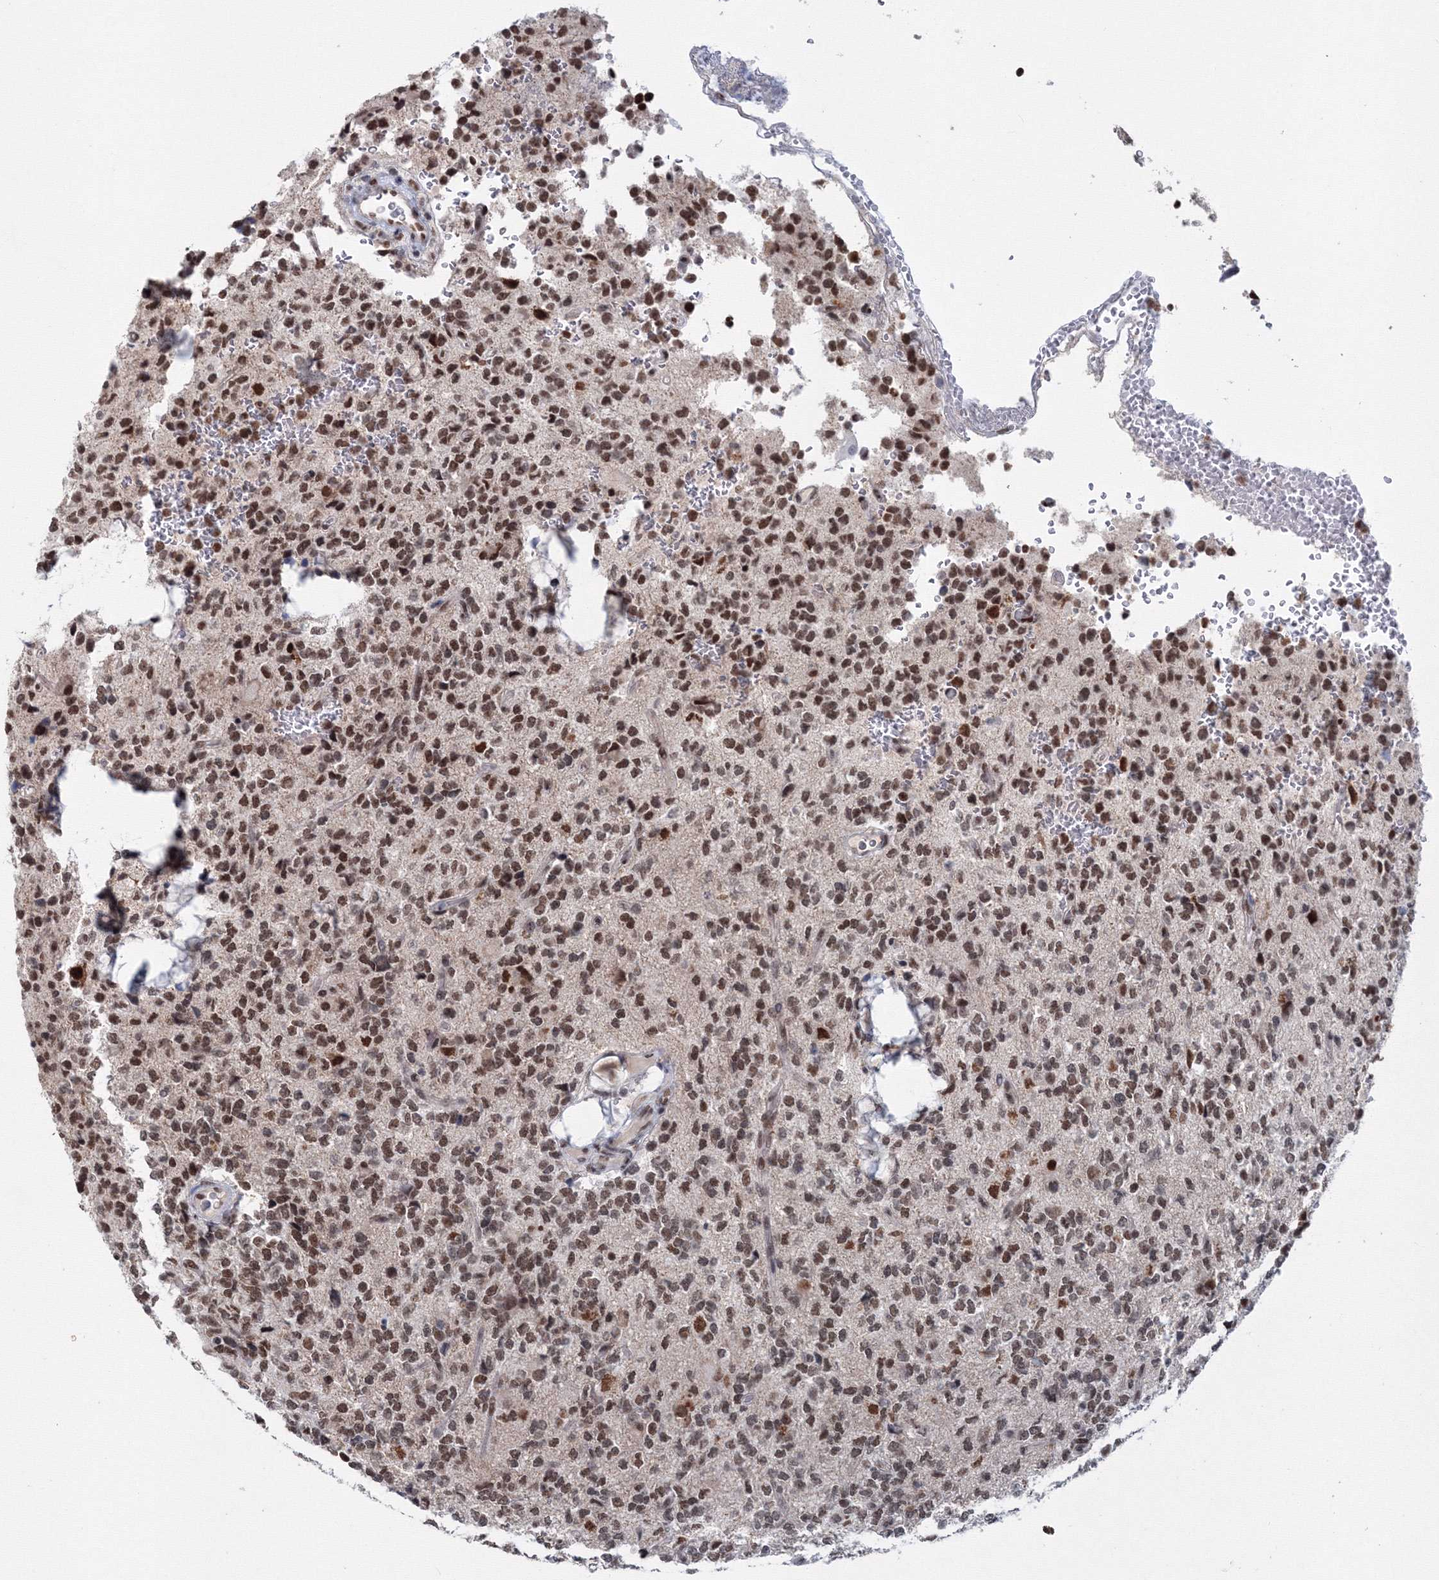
{"staining": {"intensity": "moderate", "quantity": ">75%", "location": "nuclear"}, "tissue": "glioma", "cell_type": "Tumor cells", "image_type": "cancer", "snomed": [{"axis": "morphology", "description": "Glioma, malignant, High grade"}, {"axis": "topography", "description": "Brain"}], "caption": "Immunohistochemical staining of glioma reveals moderate nuclear protein staining in approximately >75% of tumor cells. The staining is performed using DAB (3,3'-diaminobenzidine) brown chromogen to label protein expression. The nuclei are counter-stained blue using hematoxylin.", "gene": "SF3B6", "patient": {"sex": "female", "age": 62}}